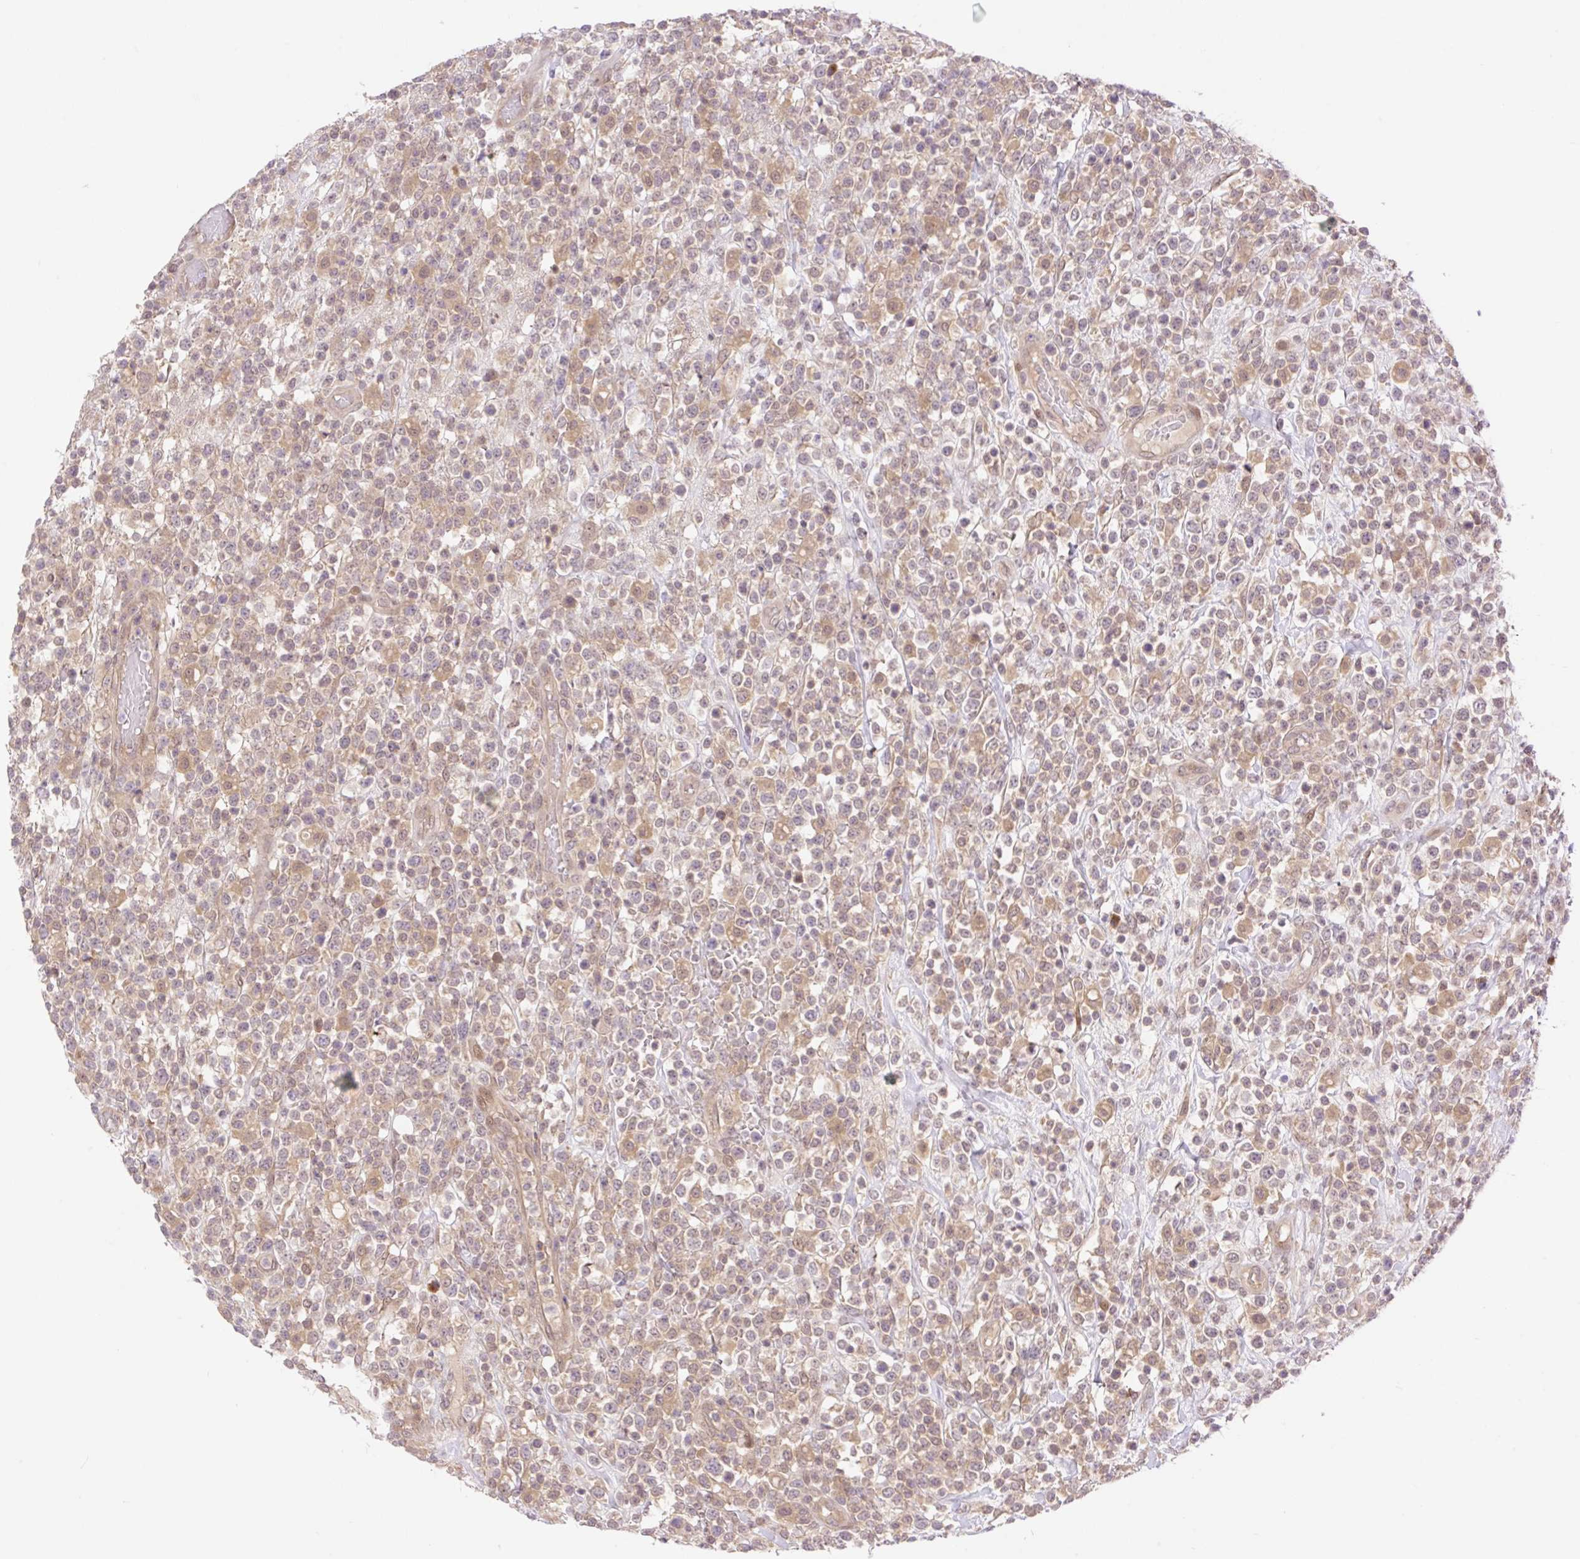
{"staining": {"intensity": "weak", "quantity": ">75%", "location": "cytoplasmic/membranous,nuclear"}, "tissue": "lymphoma", "cell_type": "Tumor cells", "image_type": "cancer", "snomed": [{"axis": "morphology", "description": "Malignant lymphoma, non-Hodgkin's type, High grade"}, {"axis": "topography", "description": "Colon"}], "caption": "IHC of high-grade malignant lymphoma, non-Hodgkin's type demonstrates low levels of weak cytoplasmic/membranous and nuclear expression in about >75% of tumor cells. Nuclei are stained in blue.", "gene": "VPS25", "patient": {"sex": "female", "age": 53}}